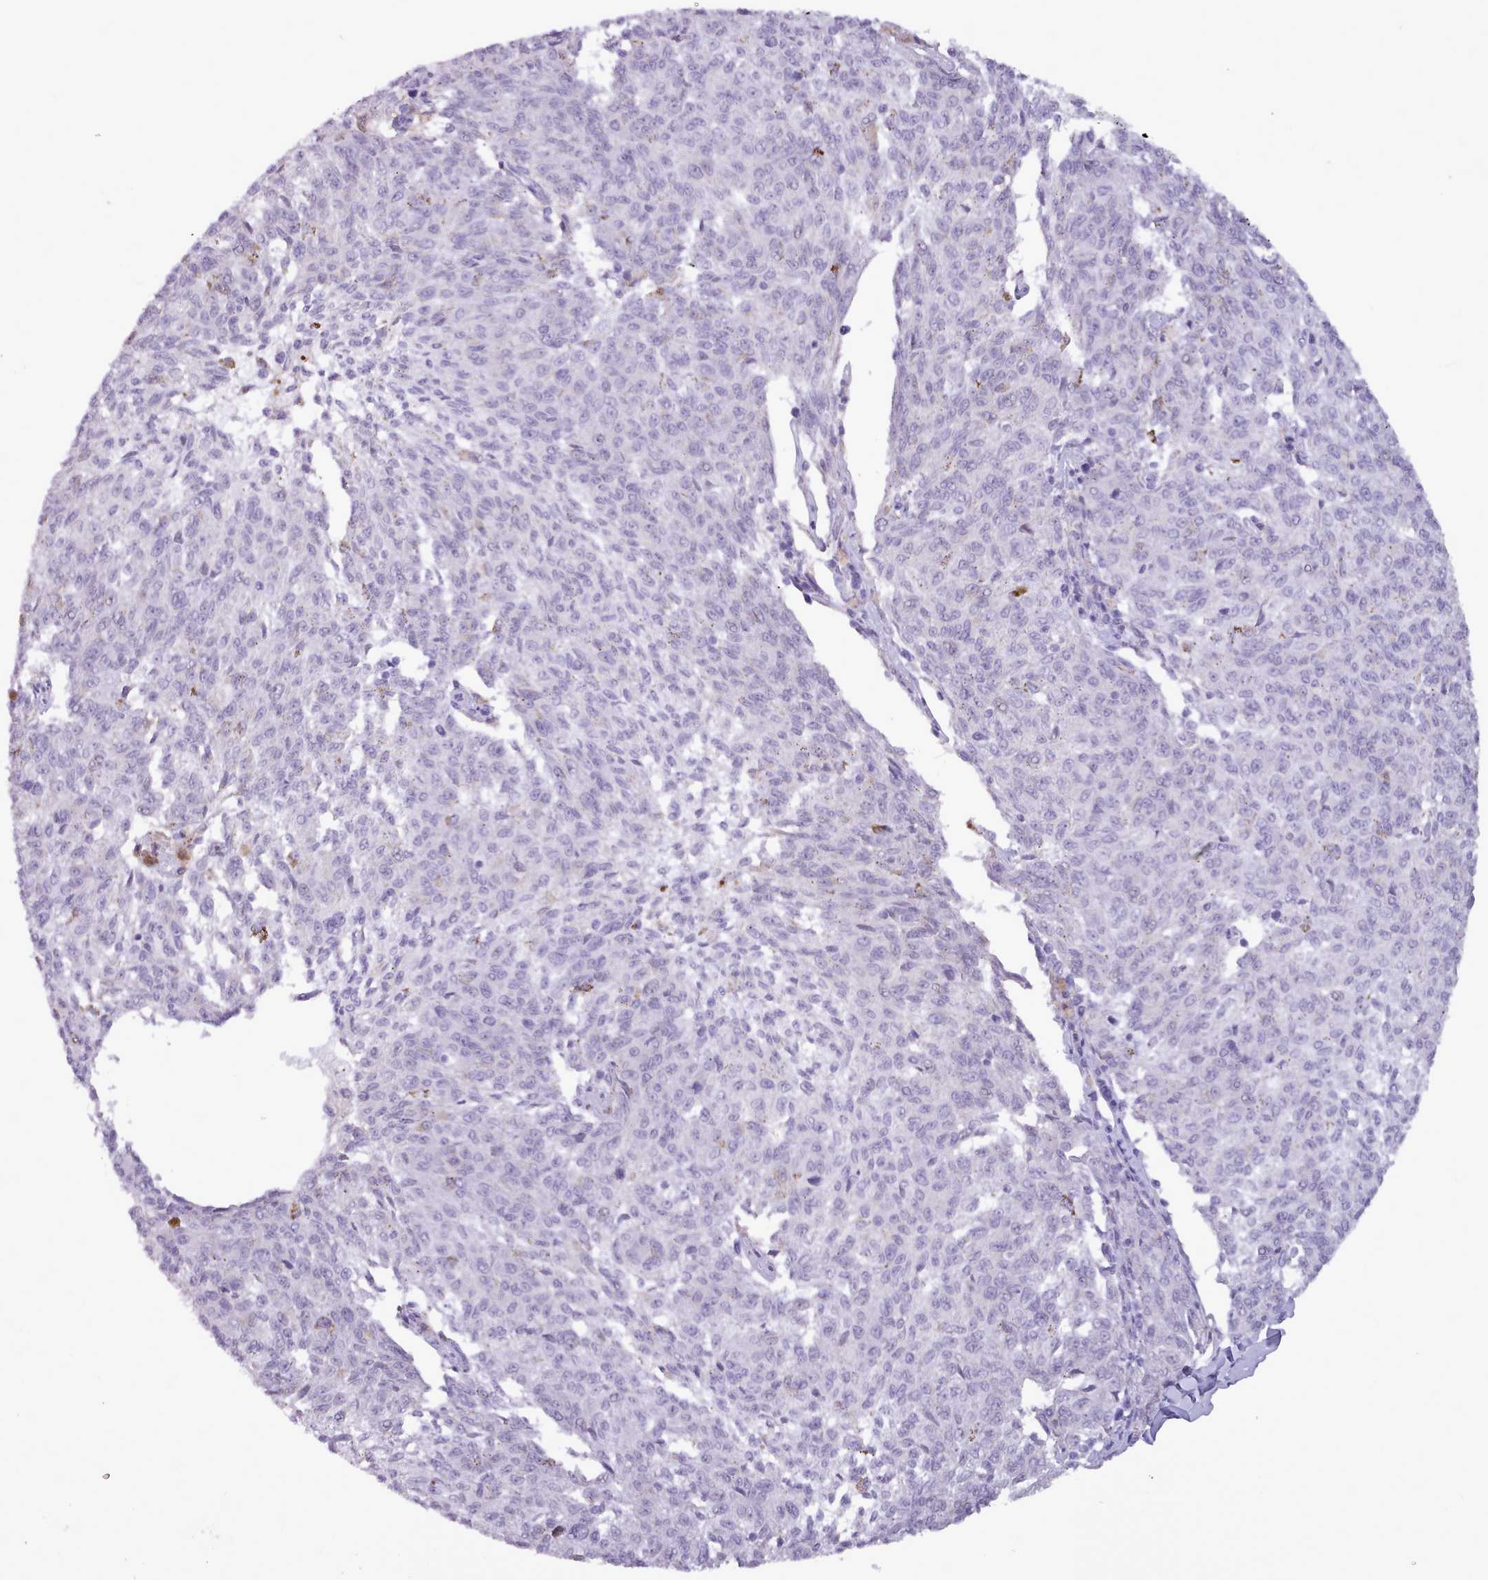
{"staining": {"intensity": "negative", "quantity": "none", "location": "none"}, "tissue": "melanoma", "cell_type": "Tumor cells", "image_type": "cancer", "snomed": [{"axis": "morphology", "description": "Malignant melanoma, NOS"}, {"axis": "topography", "description": "Skin"}], "caption": "IHC image of human melanoma stained for a protein (brown), which exhibits no expression in tumor cells.", "gene": "BDKRB2", "patient": {"sex": "female", "age": 72}}